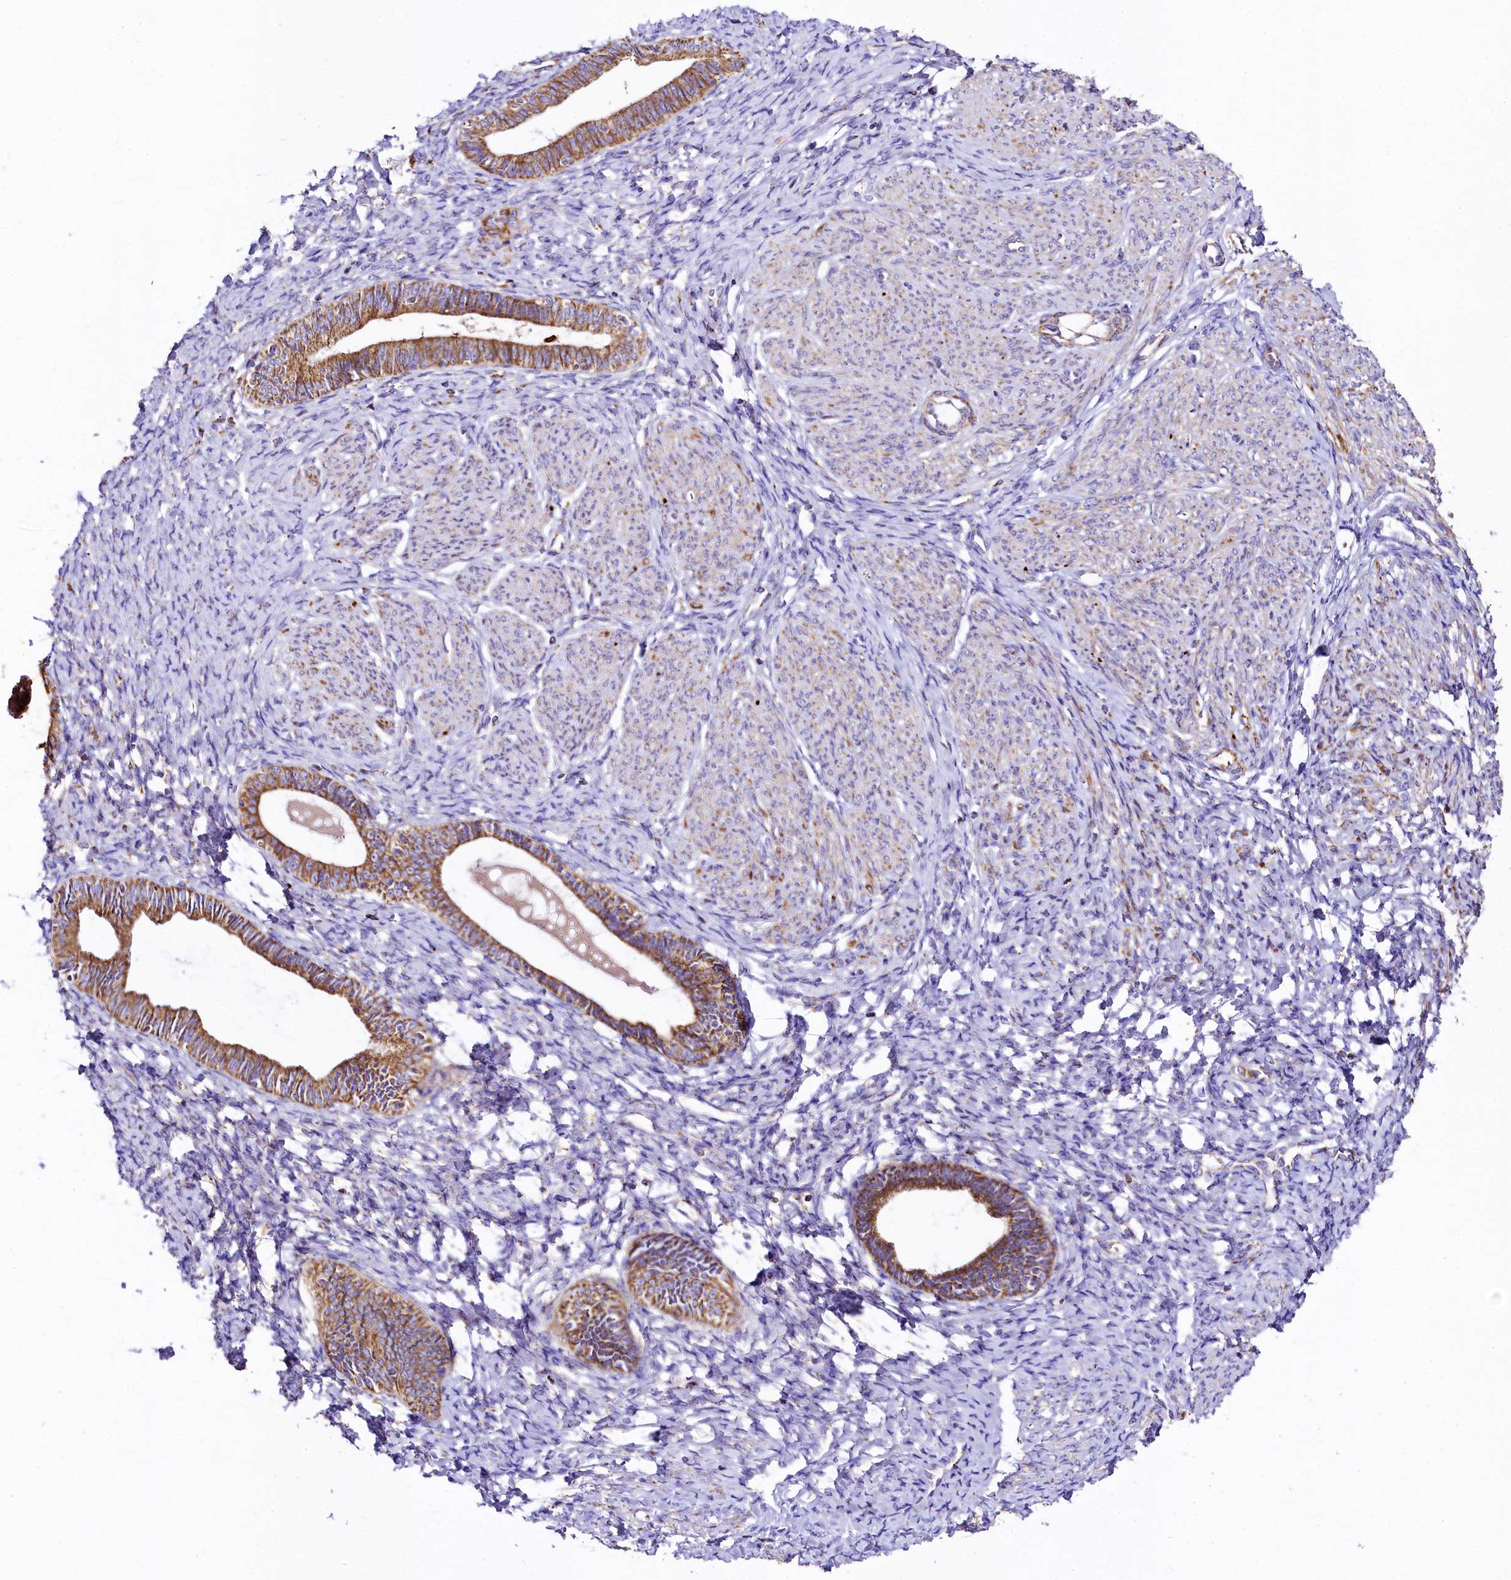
{"staining": {"intensity": "moderate", "quantity": "<25%", "location": "cytoplasmic/membranous"}, "tissue": "endometrium", "cell_type": "Cells in endometrial stroma", "image_type": "normal", "snomed": [{"axis": "morphology", "description": "Normal tissue, NOS"}, {"axis": "topography", "description": "Endometrium"}], "caption": "This is an image of immunohistochemistry staining of normal endometrium, which shows moderate expression in the cytoplasmic/membranous of cells in endometrial stroma.", "gene": "CLYBL", "patient": {"sex": "female", "age": 72}}